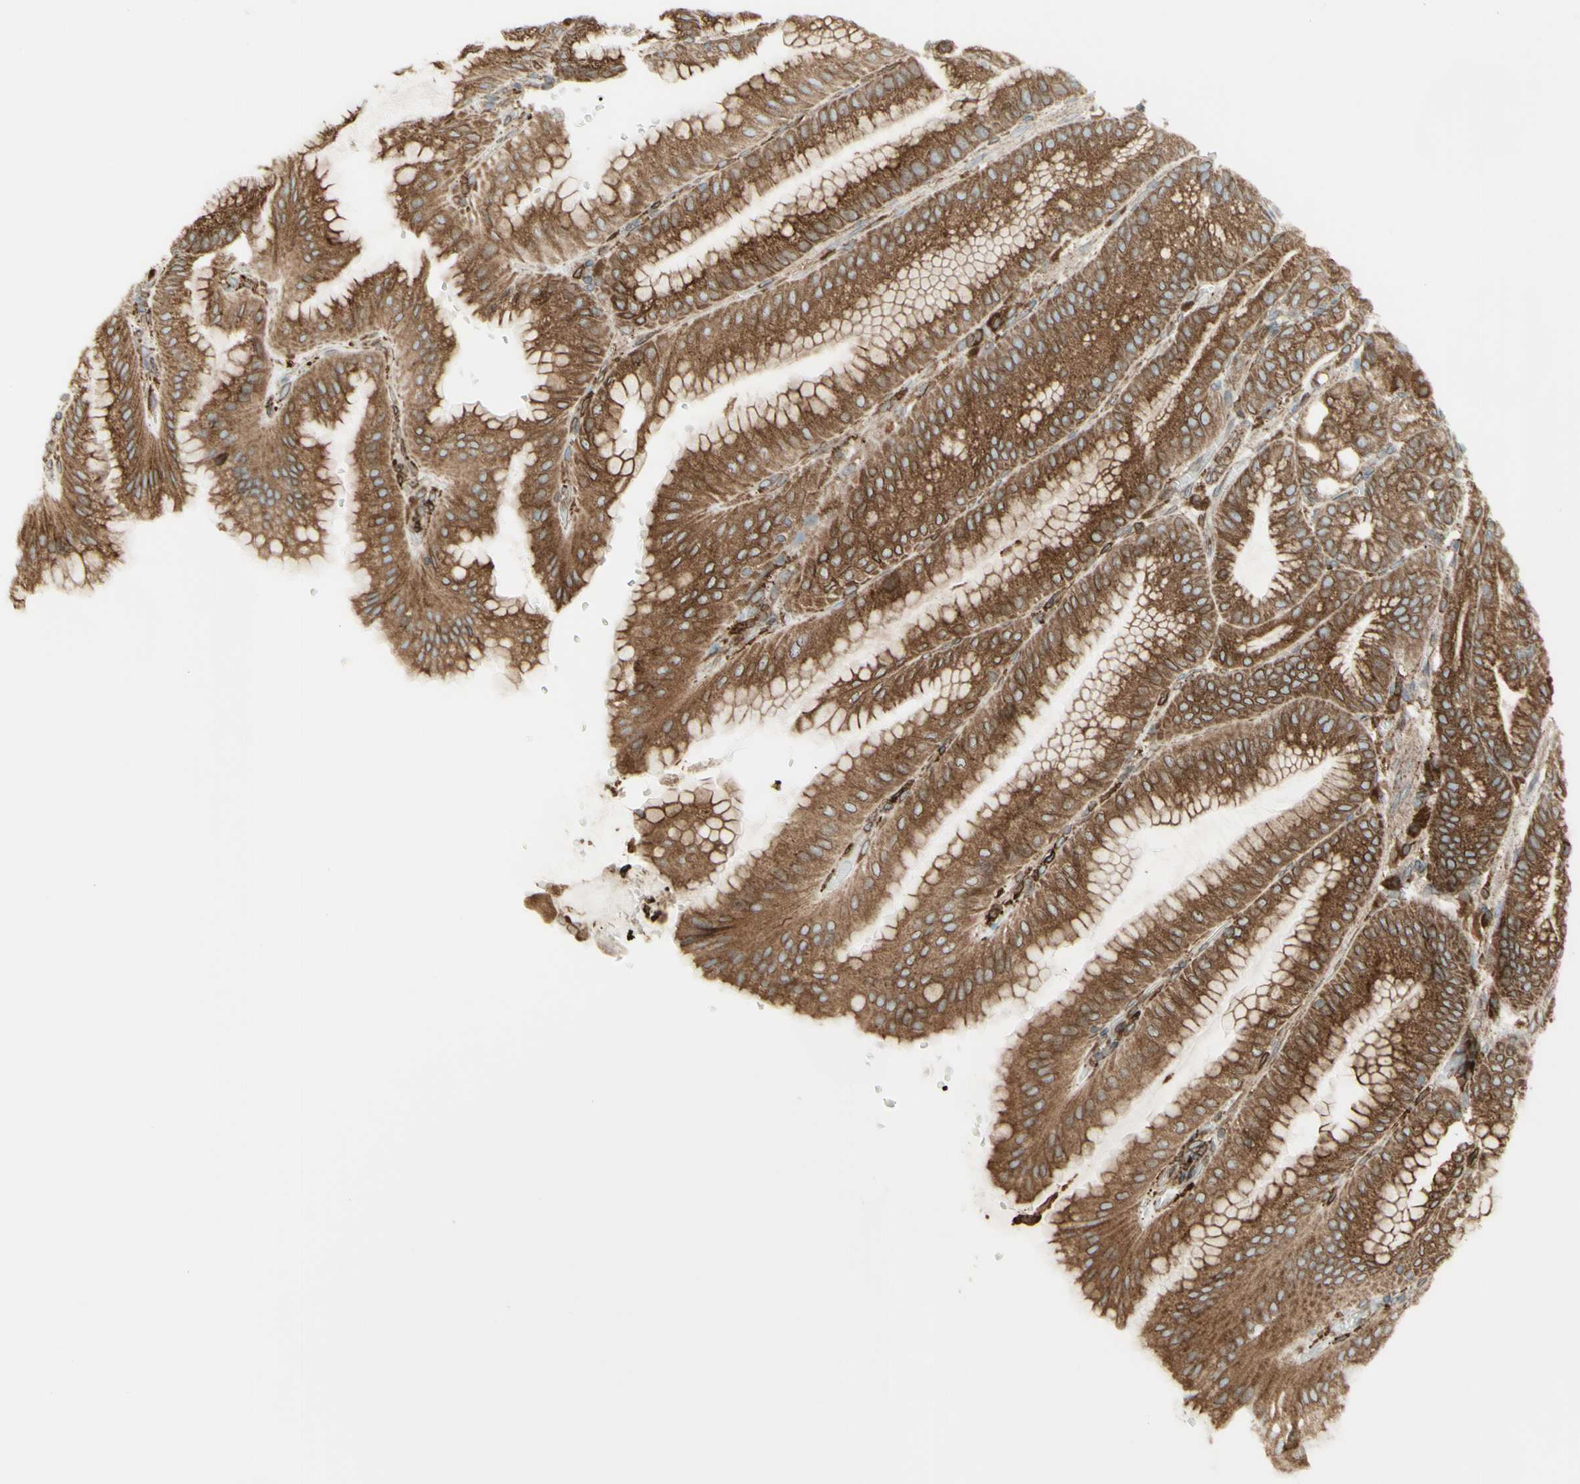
{"staining": {"intensity": "moderate", "quantity": ">75%", "location": "cytoplasmic/membranous"}, "tissue": "stomach", "cell_type": "Glandular cells", "image_type": "normal", "snomed": [{"axis": "morphology", "description": "Normal tissue, NOS"}, {"axis": "topography", "description": "Stomach, lower"}], "caption": "Normal stomach exhibits moderate cytoplasmic/membranous expression in approximately >75% of glandular cells.", "gene": "CANX", "patient": {"sex": "male", "age": 71}}